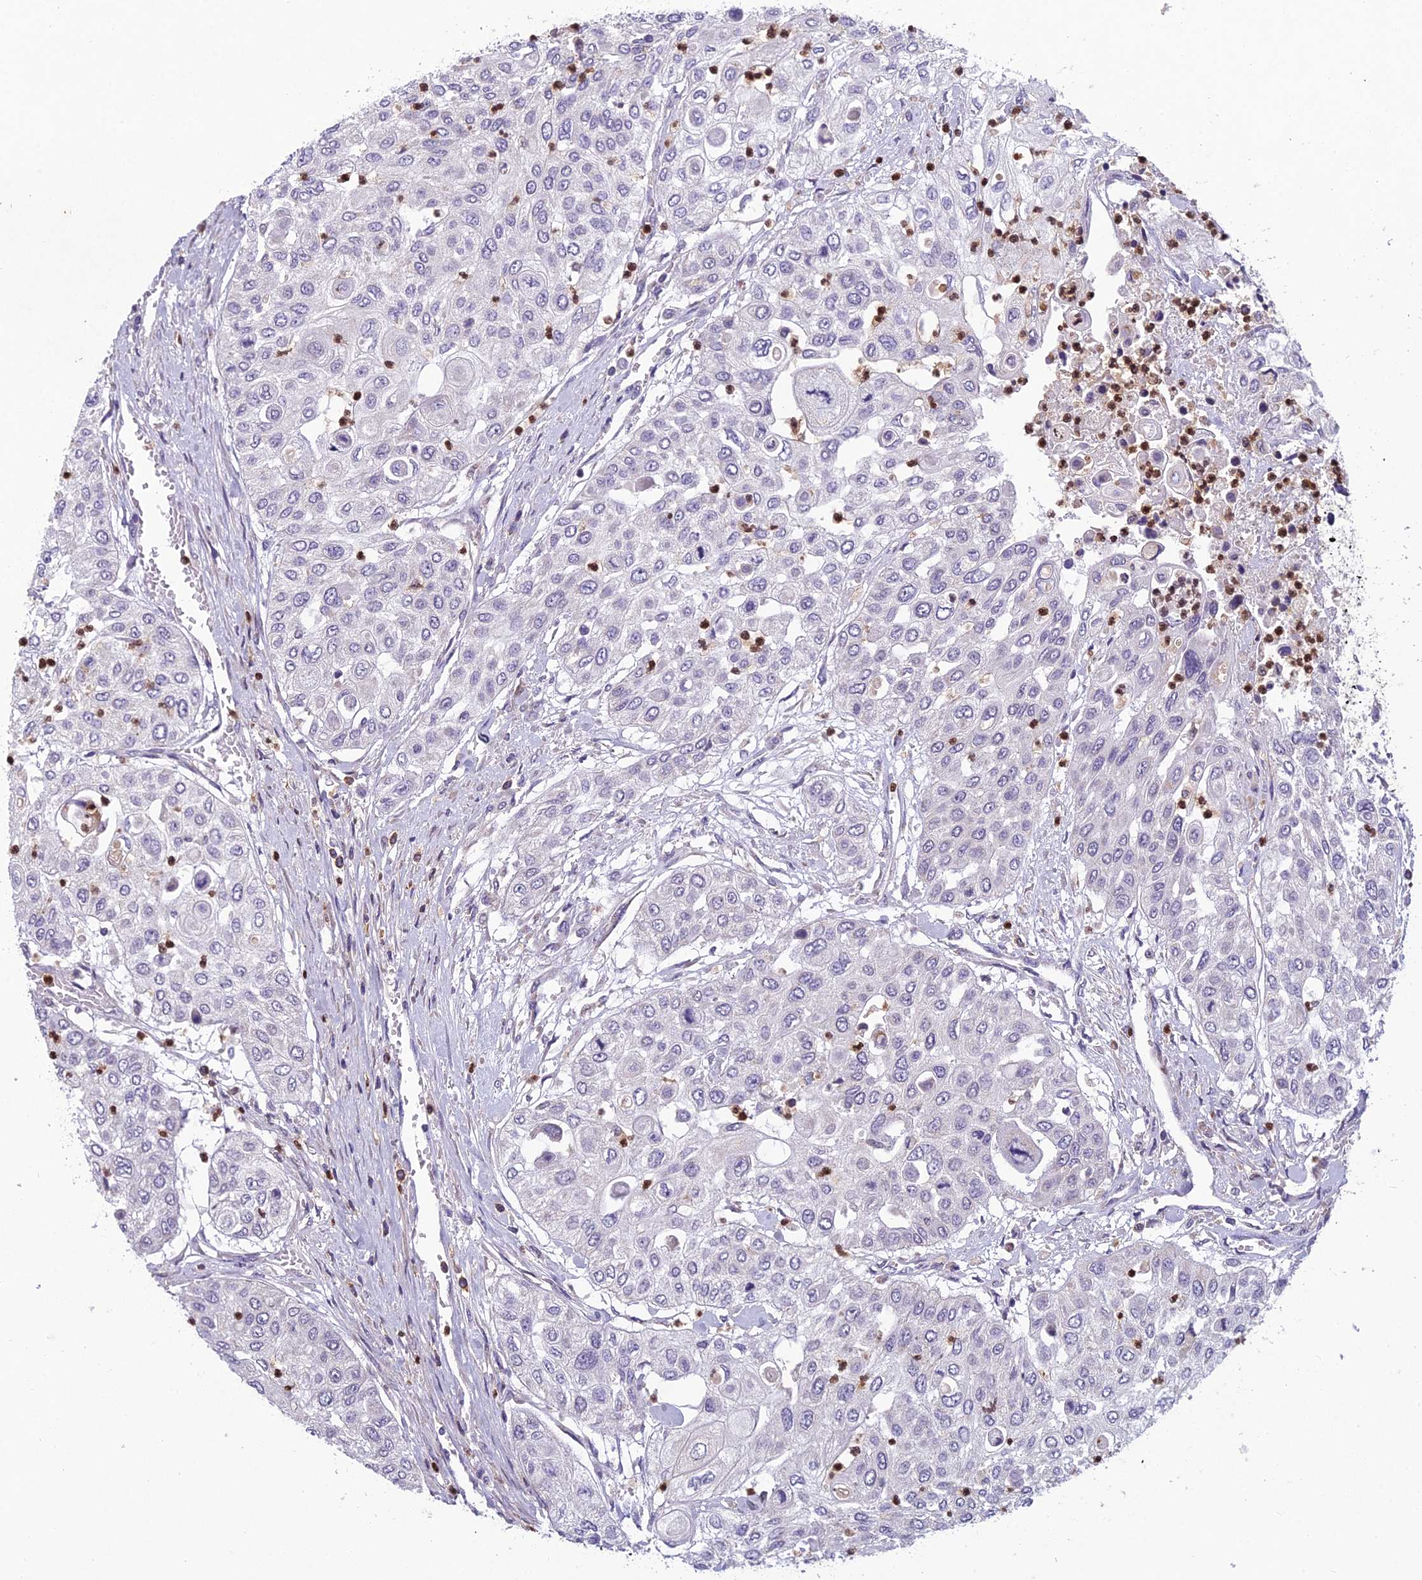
{"staining": {"intensity": "negative", "quantity": "none", "location": "none"}, "tissue": "urothelial cancer", "cell_type": "Tumor cells", "image_type": "cancer", "snomed": [{"axis": "morphology", "description": "Urothelial carcinoma, High grade"}, {"axis": "topography", "description": "Urinary bladder"}], "caption": "Micrograph shows no protein staining in tumor cells of urothelial cancer tissue. (Brightfield microscopy of DAB immunohistochemistry at high magnification).", "gene": "ENSG00000188897", "patient": {"sex": "female", "age": 79}}